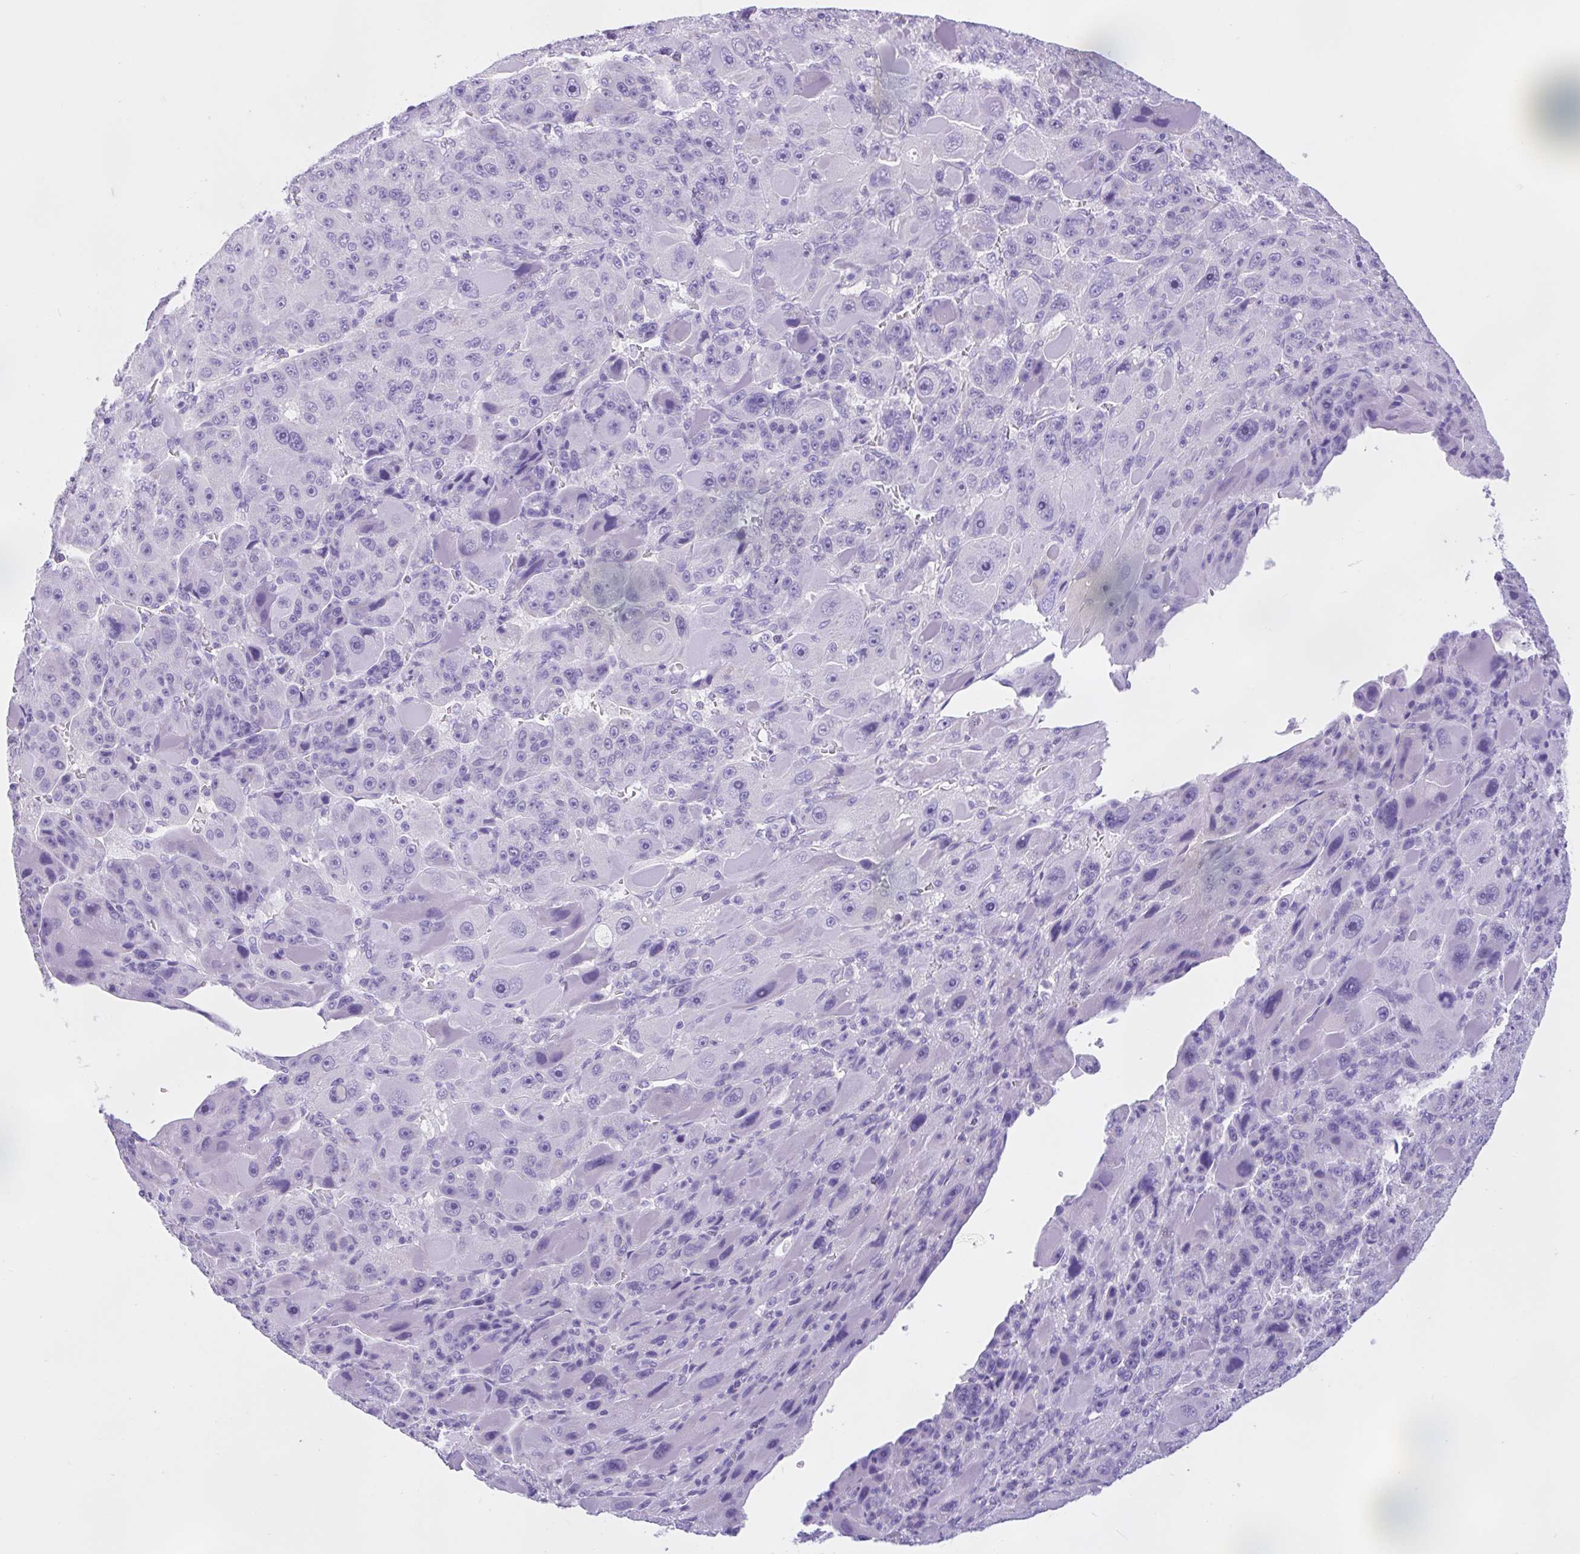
{"staining": {"intensity": "negative", "quantity": "none", "location": "none"}, "tissue": "liver cancer", "cell_type": "Tumor cells", "image_type": "cancer", "snomed": [{"axis": "morphology", "description": "Carcinoma, Hepatocellular, NOS"}, {"axis": "topography", "description": "Liver"}], "caption": "Photomicrograph shows no protein expression in tumor cells of liver hepatocellular carcinoma tissue.", "gene": "ZNF319", "patient": {"sex": "male", "age": 76}}